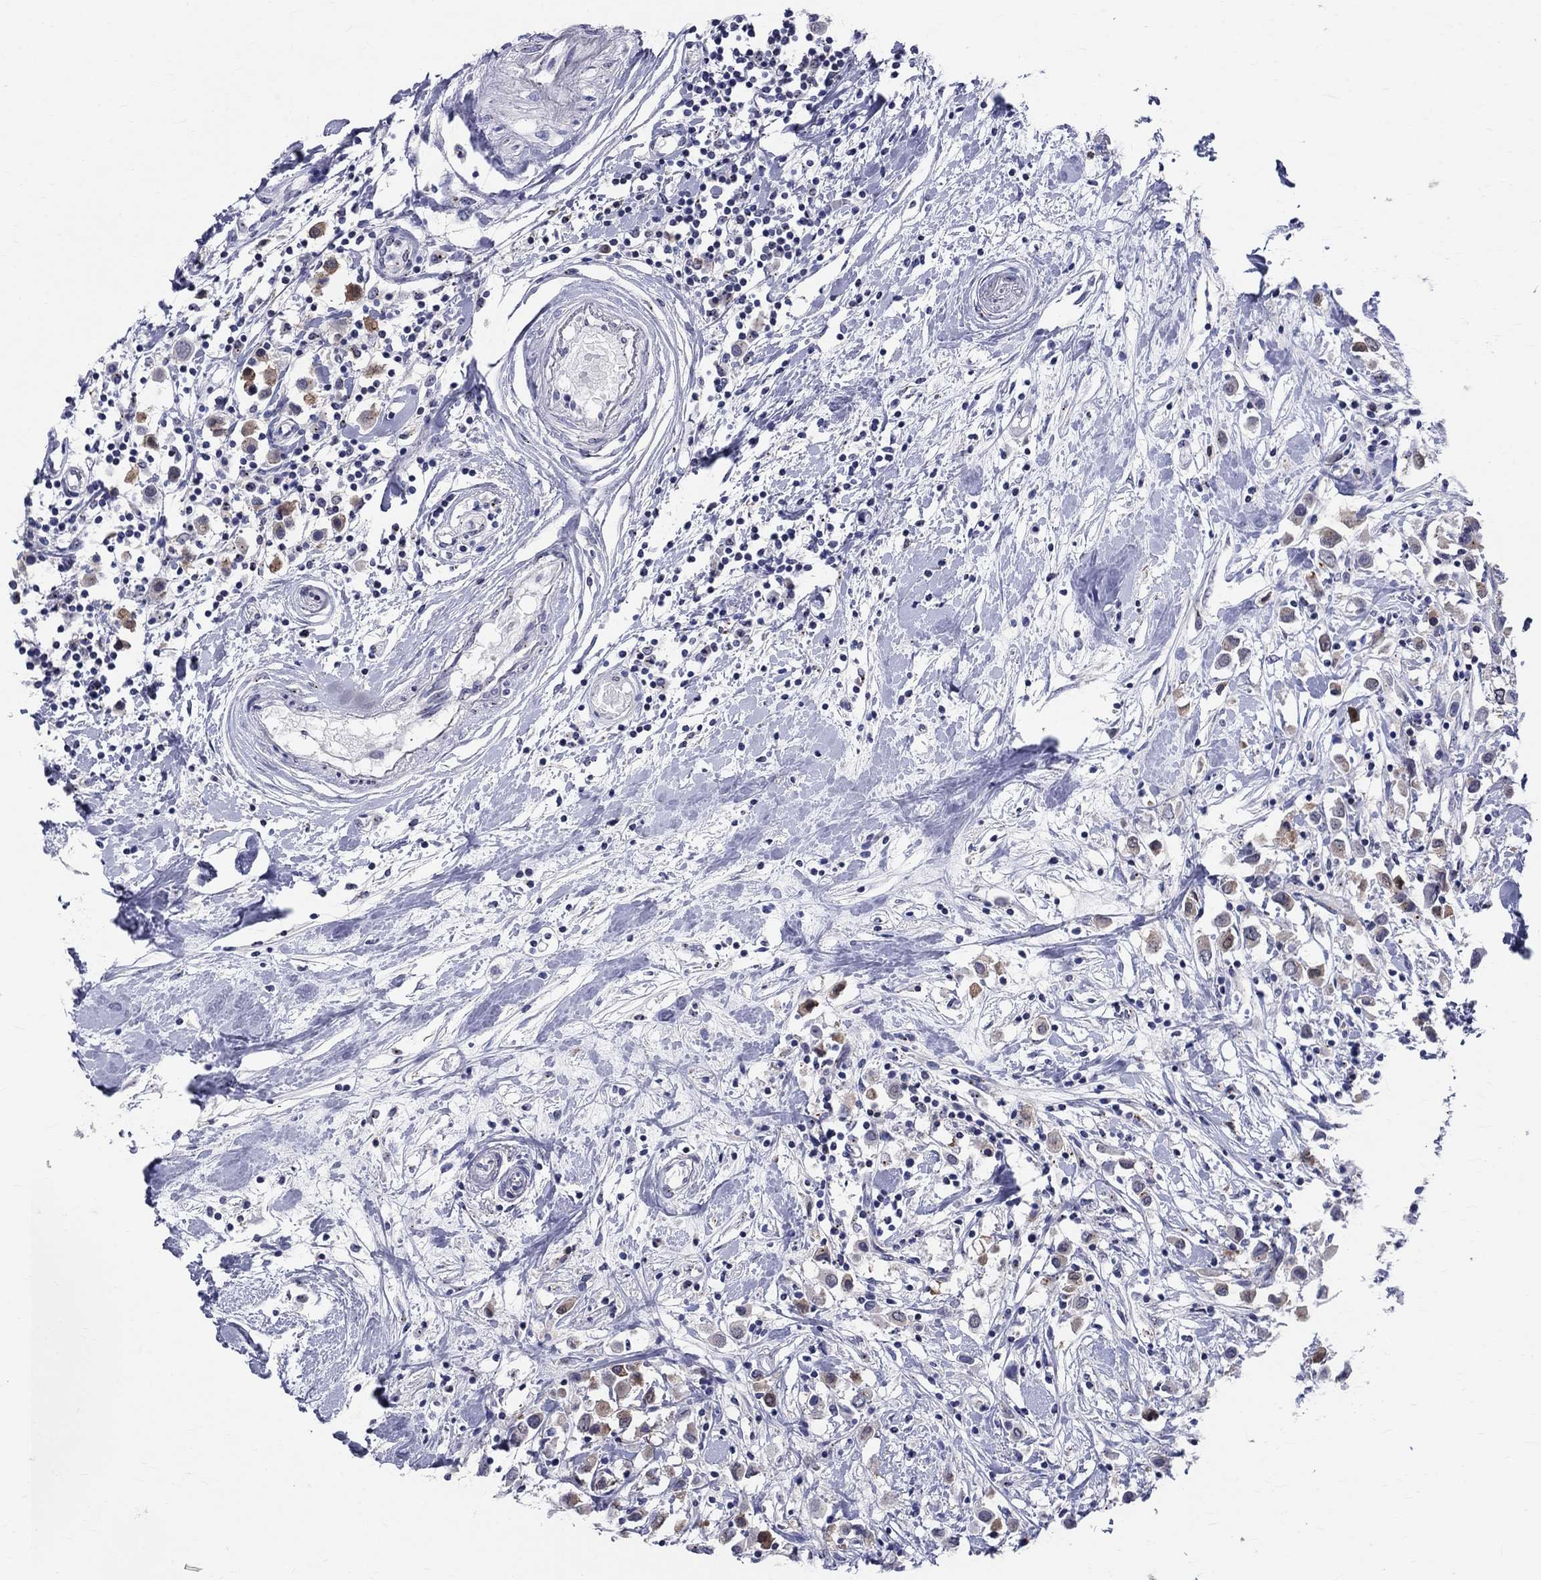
{"staining": {"intensity": "weak", "quantity": ">75%", "location": "cytoplasmic/membranous"}, "tissue": "breast cancer", "cell_type": "Tumor cells", "image_type": "cancer", "snomed": [{"axis": "morphology", "description": "Duct carcinoma"}, {"axis": "topography", "description": "Breast"}], "caption": "A brown stain shows weak cytoplasmic/membranous staining of a protein in intraductal carcinoma (breast) tumor cells.", "gene": "CEP43", "patient": {"sex": "female", "age": 61}}